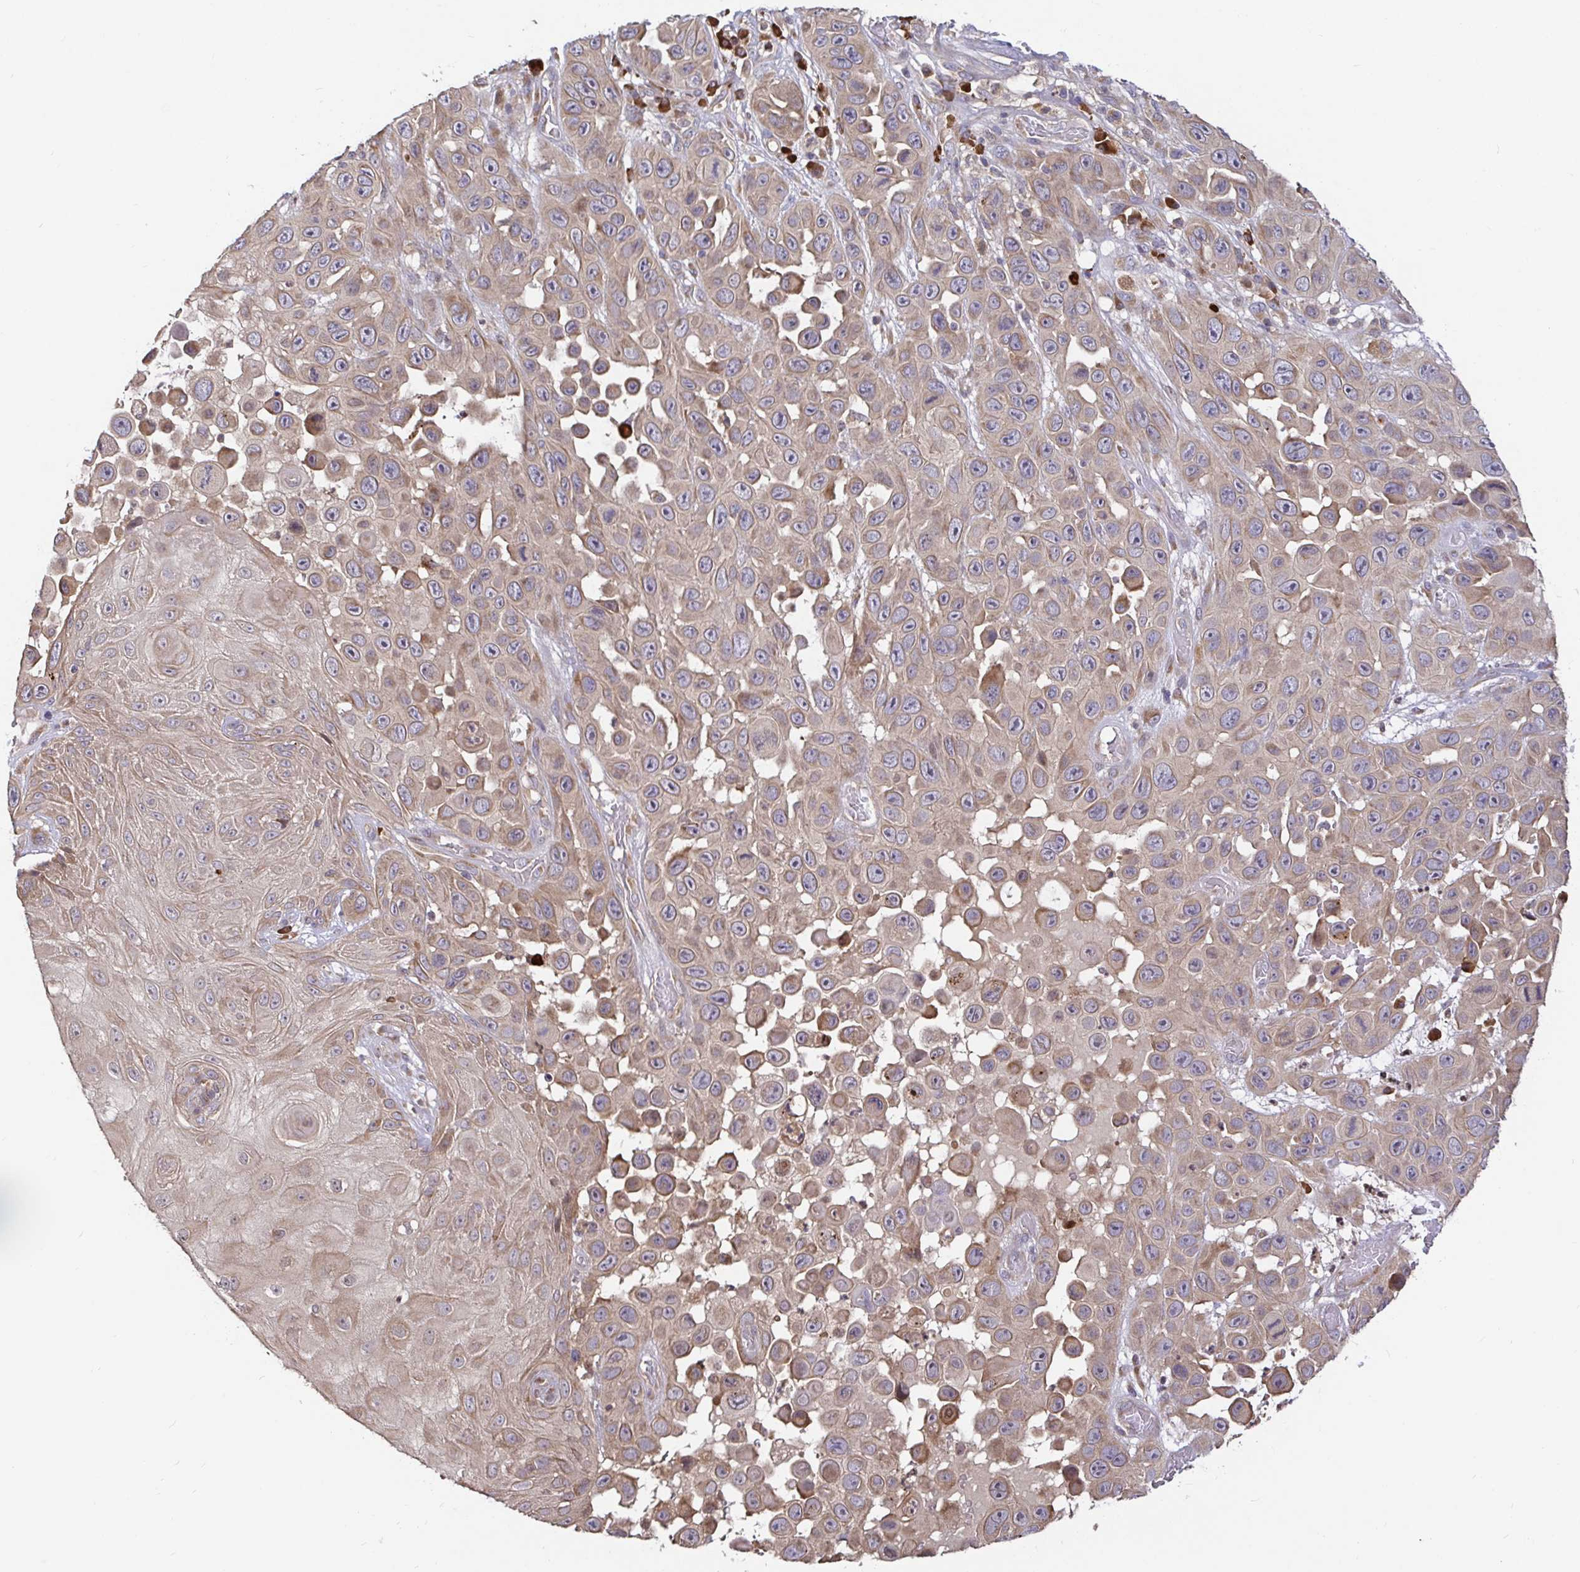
{"staining": {"intensity": "weak", "quantity": "25%-75%", "location": "cytoplasmic/membranous,nuclear"}, "tissue": "skin cancer", "cell_type": "Tumor cells", "image_type": "cancer", "snomed": [{"axis": "morphology", "description": "Squamous cell carcinoma, NOS"}, {"axis": "topography", "description": "Skin"}], "caption": "A brown stain highlights weak cytoplasmic/membranous and nuclear expression of a protein in squamous cell carcinoma (skin) tumor cells.", "gene": "ELP1", "patient": {"sex": "male", "age": 81}}